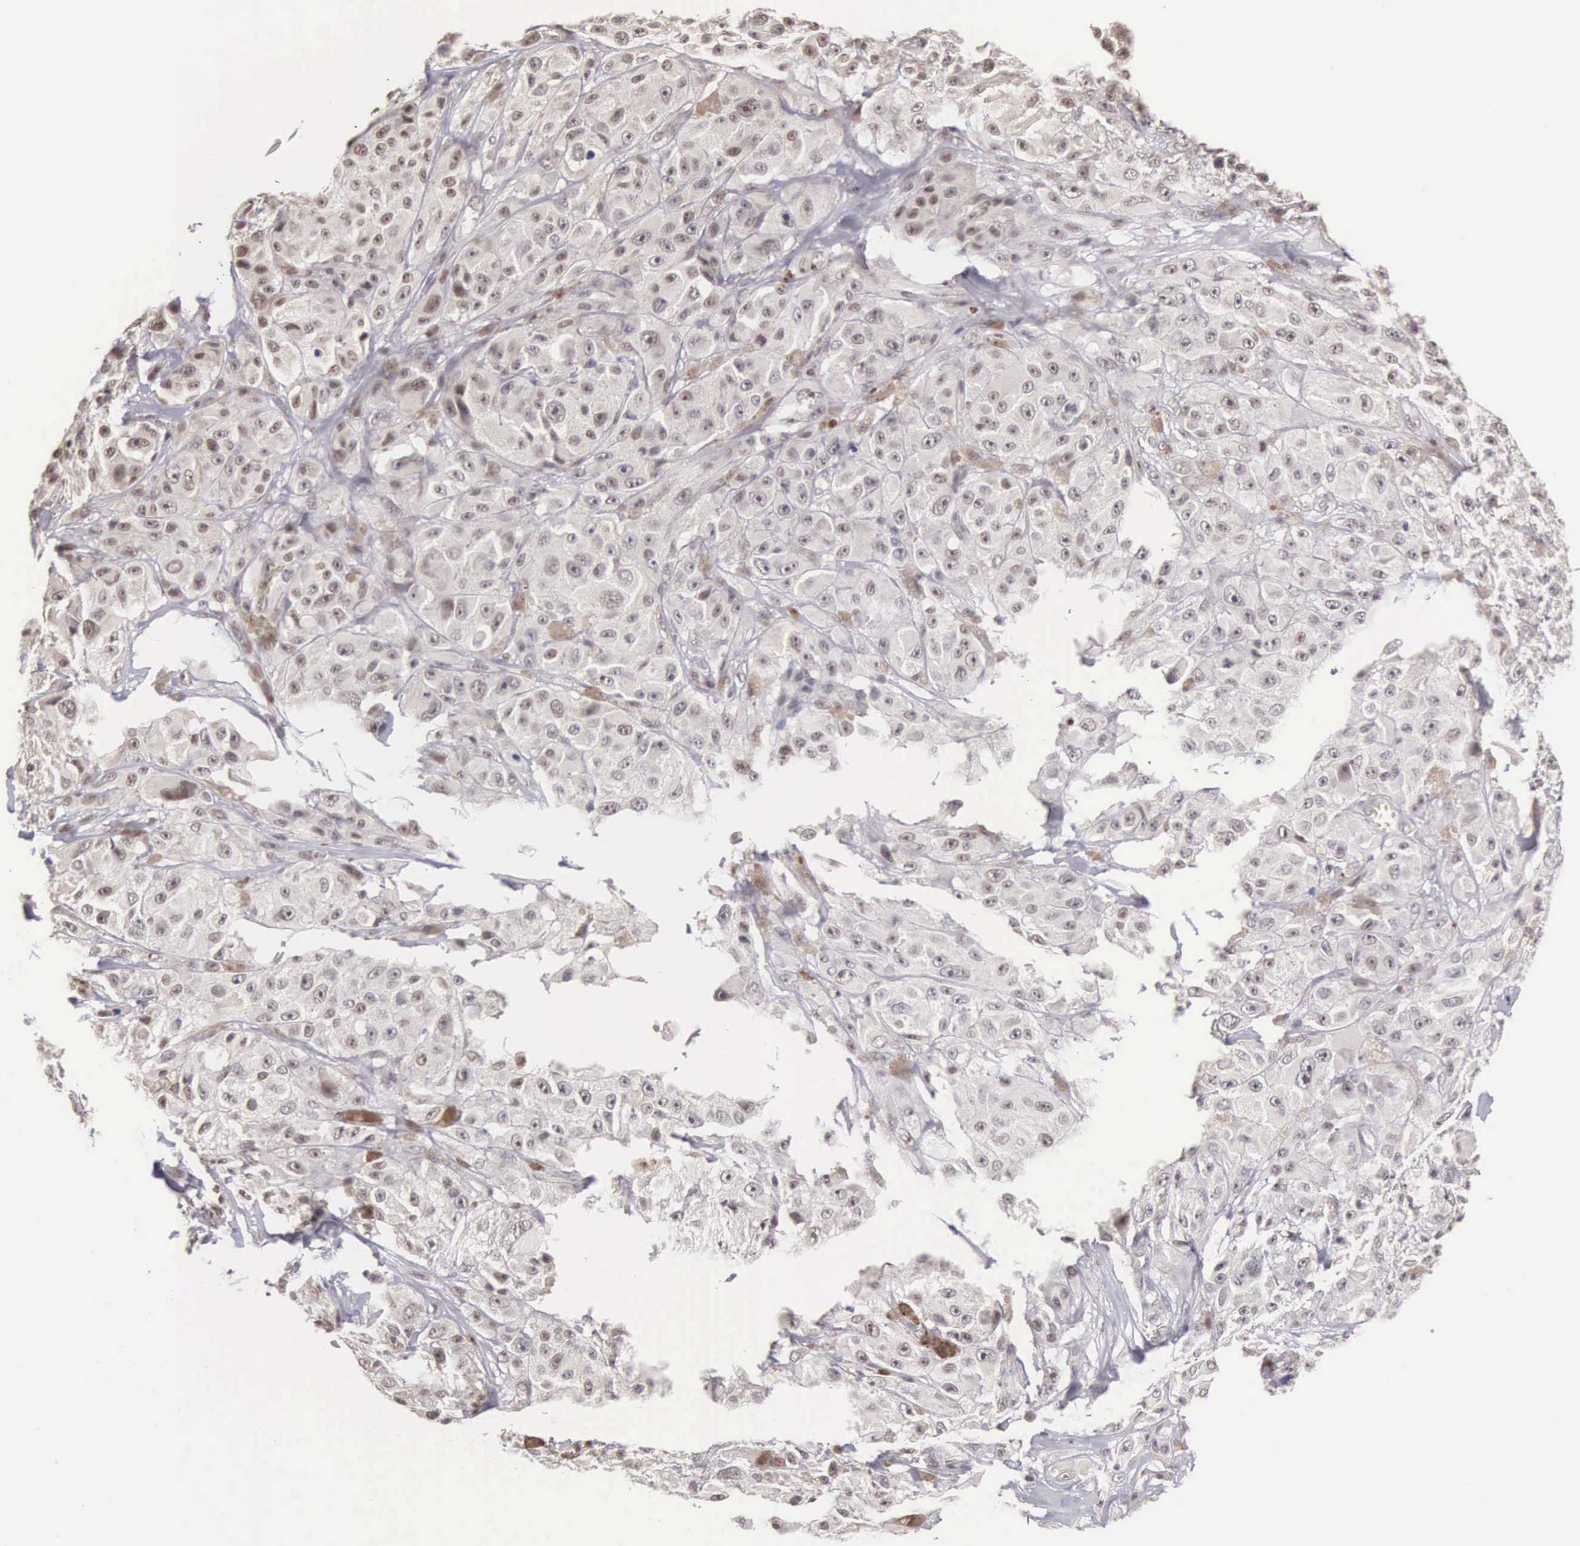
{"staining": {"intensity": "weak", "quantity": "<25%", "location": "cytoplasmic/membranous,nuclear"}, "tissue": "melanoma", "cell_type": "Tumor cells", "image_type": "cancer", "snomed": [{"axis": "morphology", "description": "Malignant melanoma, NOS"}, {"axis": "topography", "description": "Skin"}], "caption": "Immunohistochemistry of melanoma exhibits no staining in tumor cells.", "gene": "HMGXB4", "patient": {"sex": "male", "age": 56}}